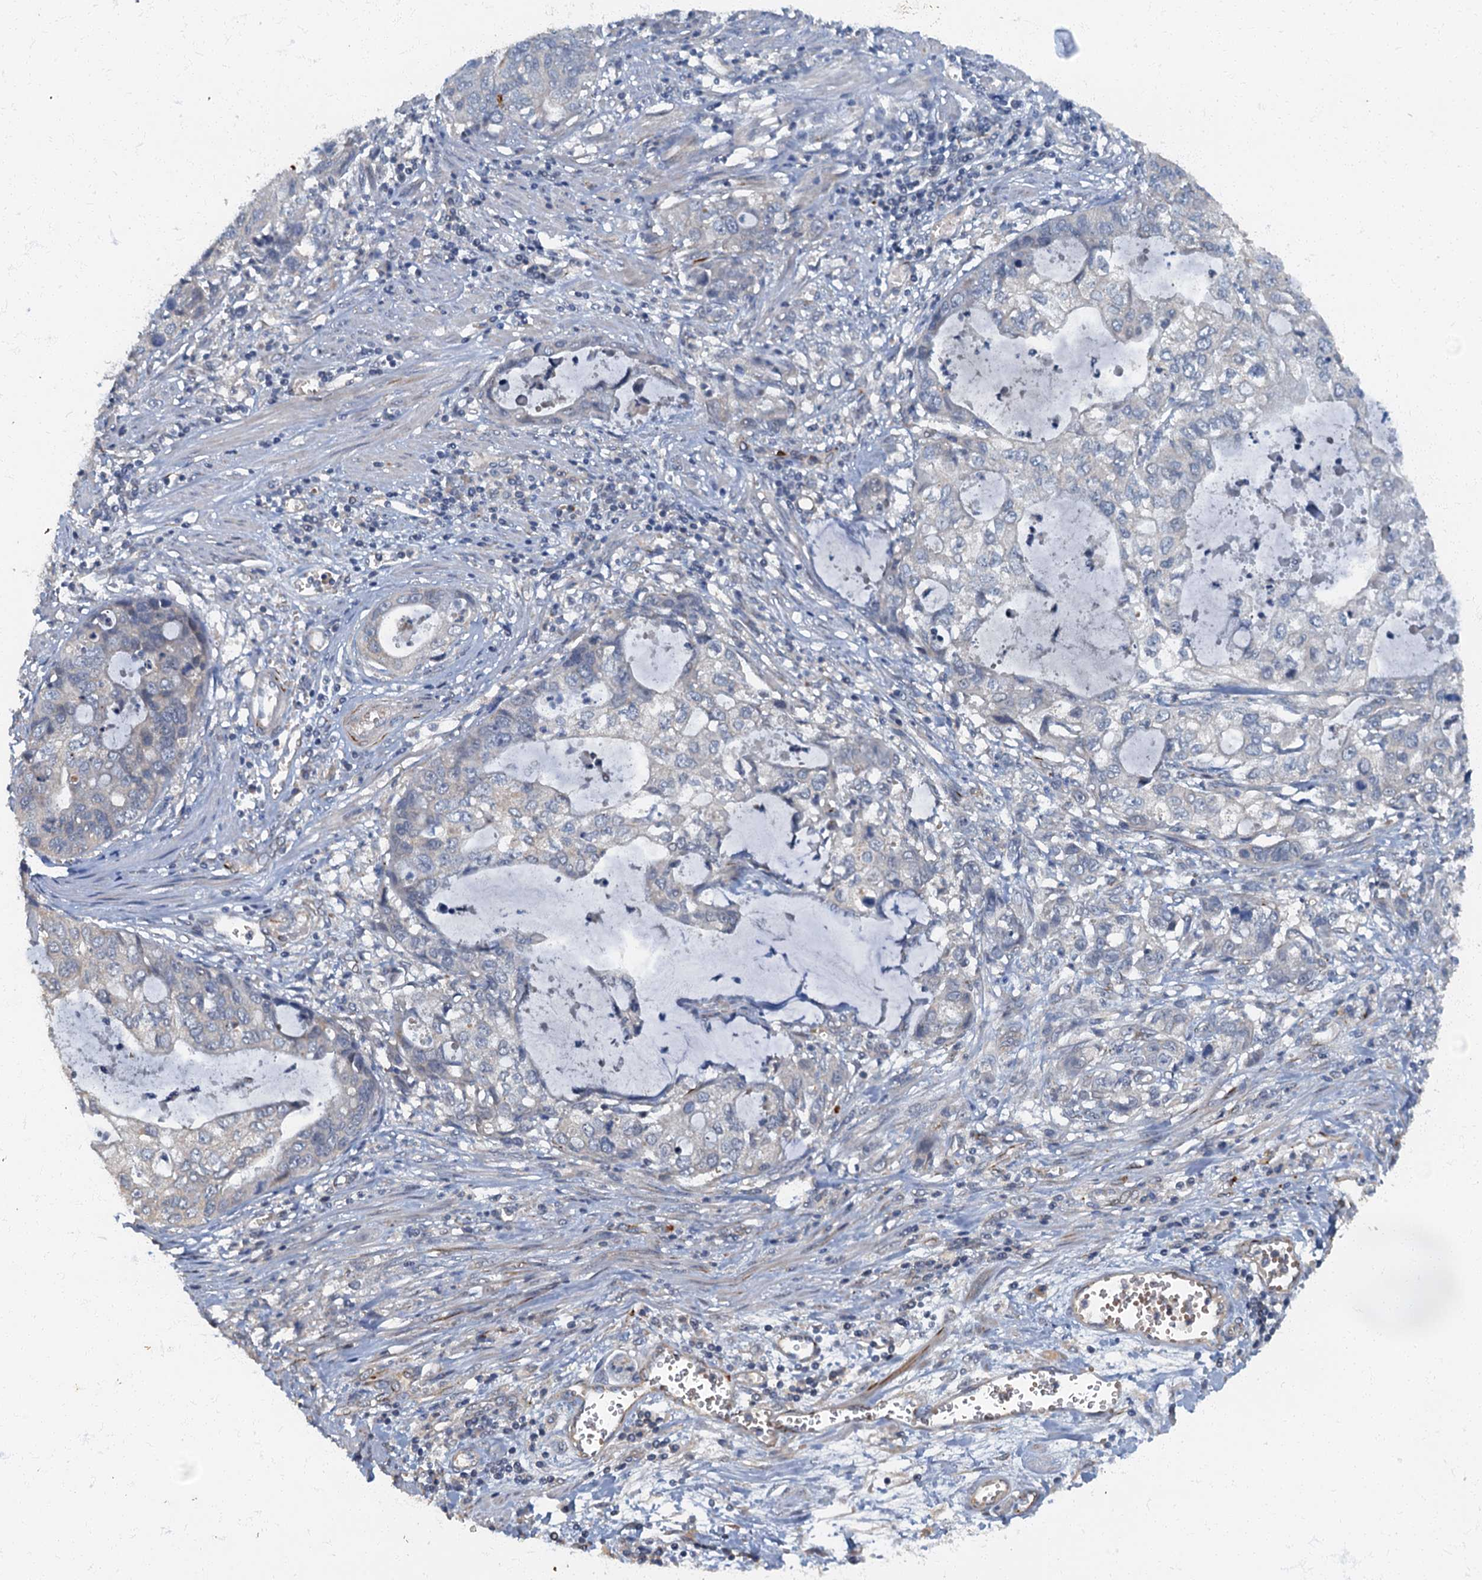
{"staining": {"intensity": "negative", "quantity": "none", "location": "none"}, "tissue": "stomach cancer", "cell_type": "Tumor cells", "image_type": "cancer", "snomed": [{"axis": "morphology", "description": "Adenocarcinoma, NOS"}, {"axis": "topography", "description": "Stomach, upper"}], "caption": "An immunohistochemistry image of adenocarcinoma (stomach) is shown. There is no staining in tumor cells of adenocarcinoma (stomach).", "gene": "ARL11", "patient": {"sex": "female", "age": 52}}